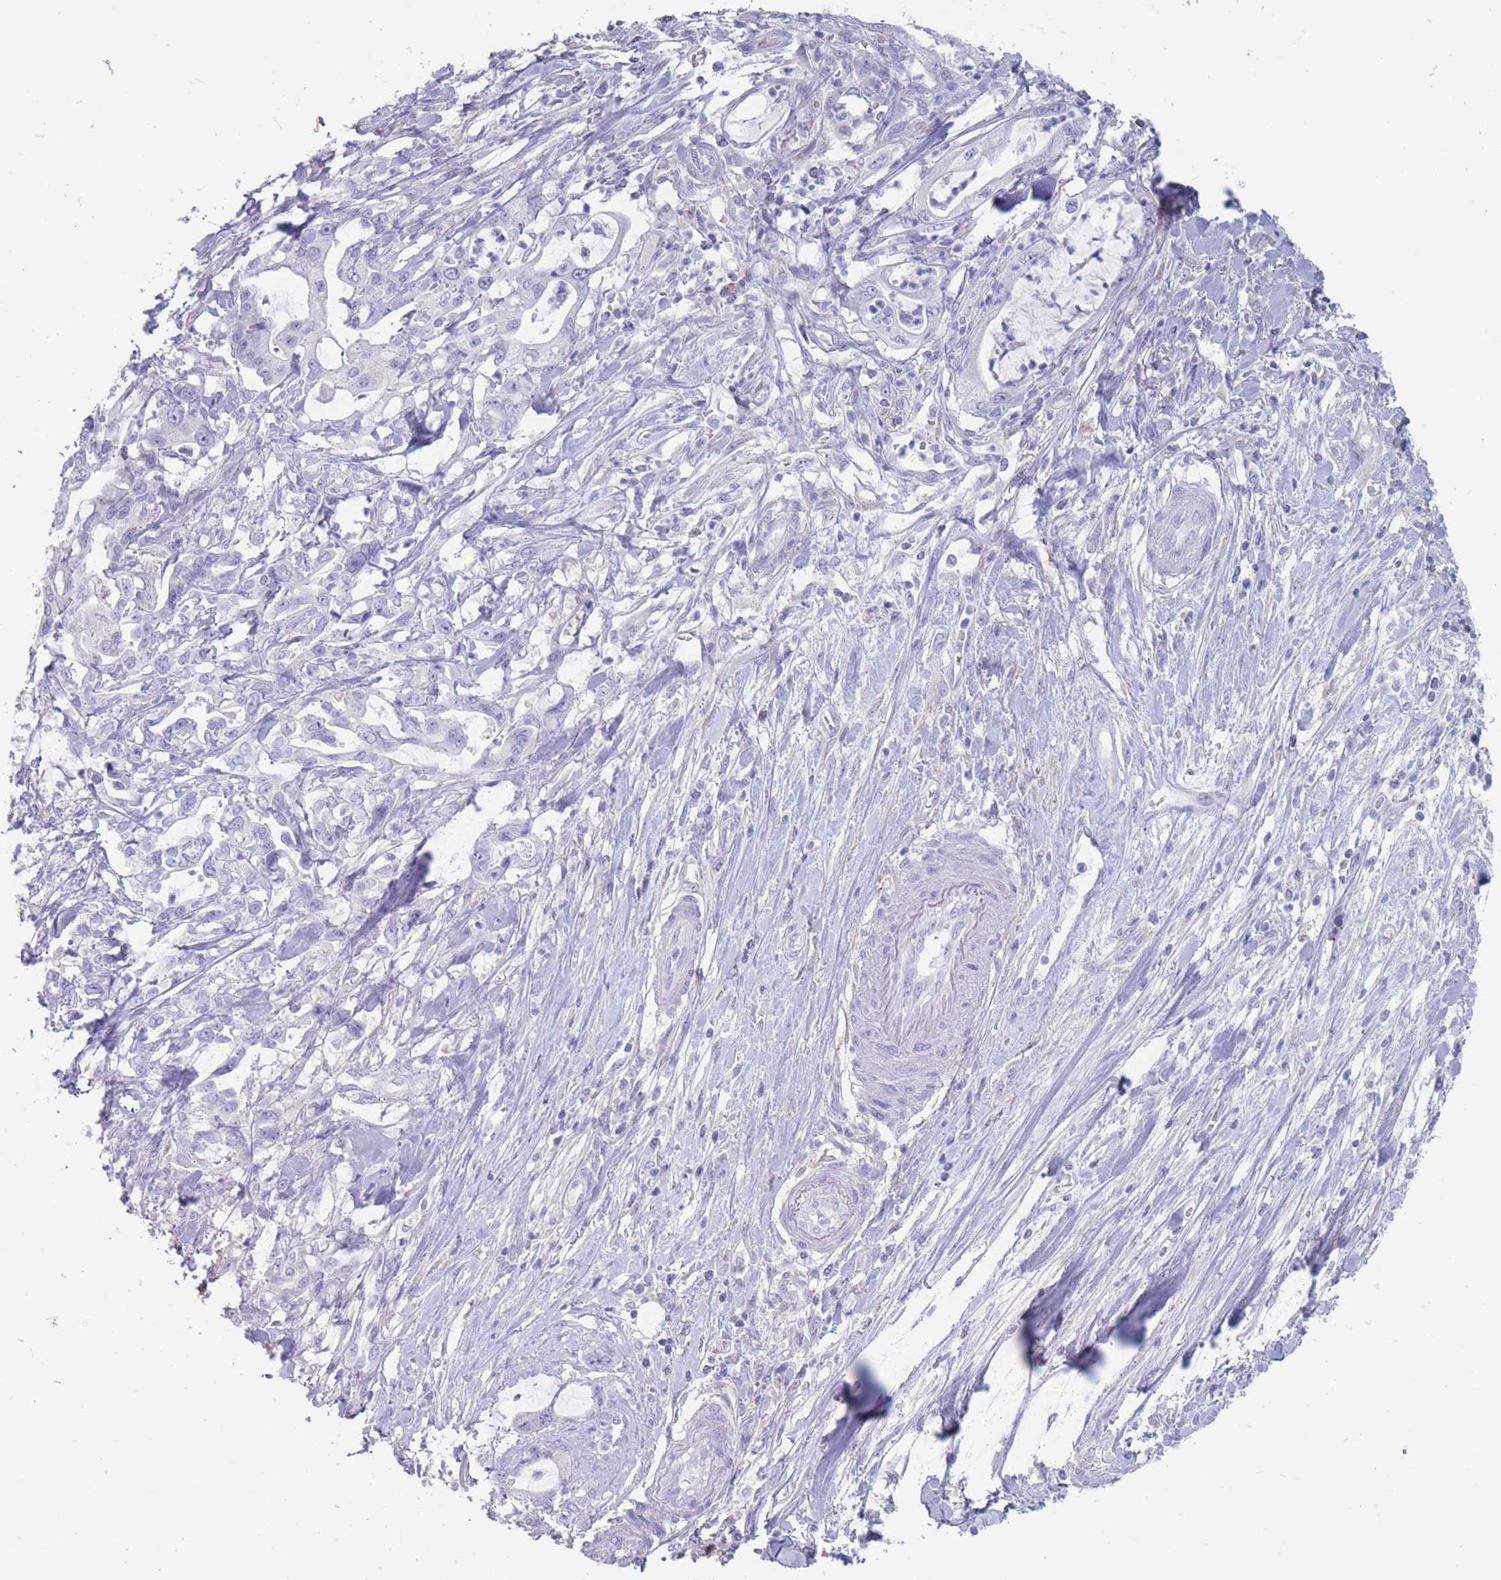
{"staining": {"intensity": "negative", "quantity": "none", "location": "none"}, "tissue": "pancreatic cancer", "cell_type": "Tumor cells", "image_type": "cancer", "snomed": [{"axis": "morphology", "description": "Adenocarcinoma, NOS"}, {"axis": "topography", "description": "Pancreas"}], "caption": "Immunohistochemistry (IHC) micrograph of human pancreatic cancer (adenocarcinoma) stained for a protein (brown), which exhibits no staining in tumor cells.", "gene": "CYP51A1", "patient": {"sex": "female", "age": 61}}